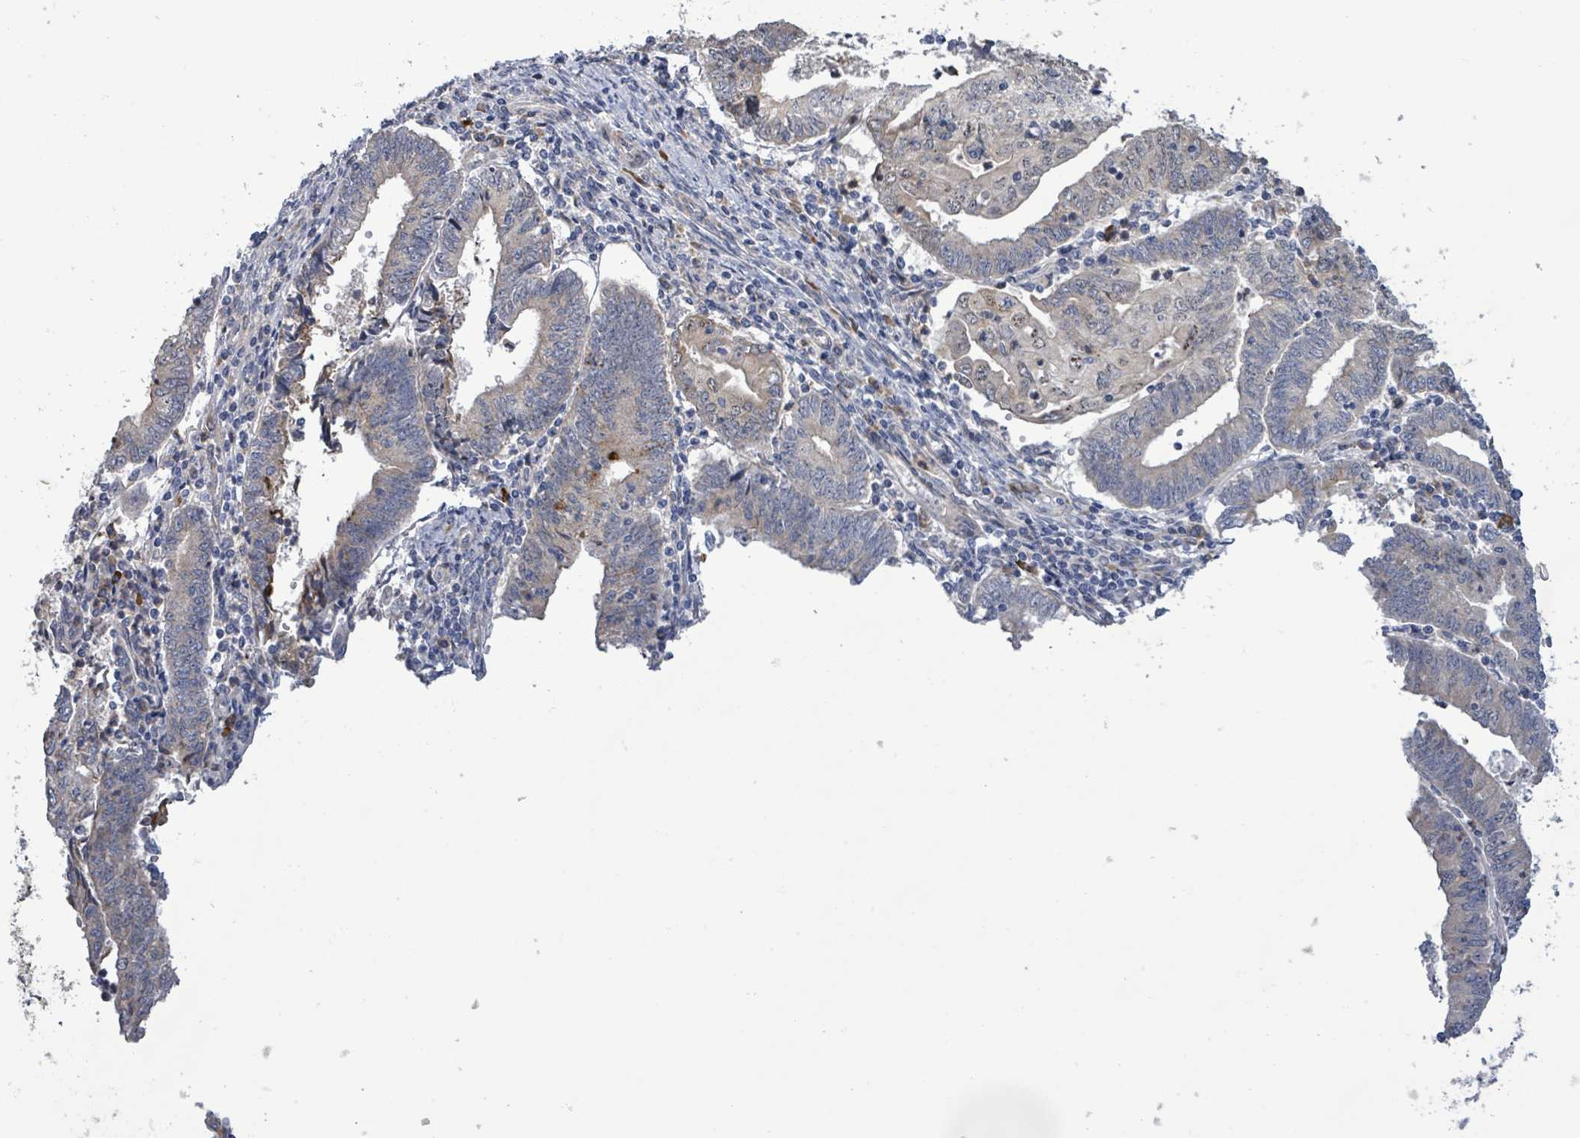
{"staining": {"intensity": "negative", "quantity": "none", "location": "none"}, "tissue": "endometrial cancer", "cell_type": "Tumor cells", "image_type": "cancer", "snomed": [{"axis": "morphology", "description": "Adenocarcinoma, NOS"}, {"axis": "topography", "description": "Endometrium"}], "caption": "This image is of adenocarcinoma (endometrial) stained with IHC to label a protein in brown with the nuclei are counter-stained blue. There is no staining in tumor cells. (DAB immunohistochemistry, high magnification).", "gene": "SLIT3", "patient": {"sex": "female", "age": 60}}